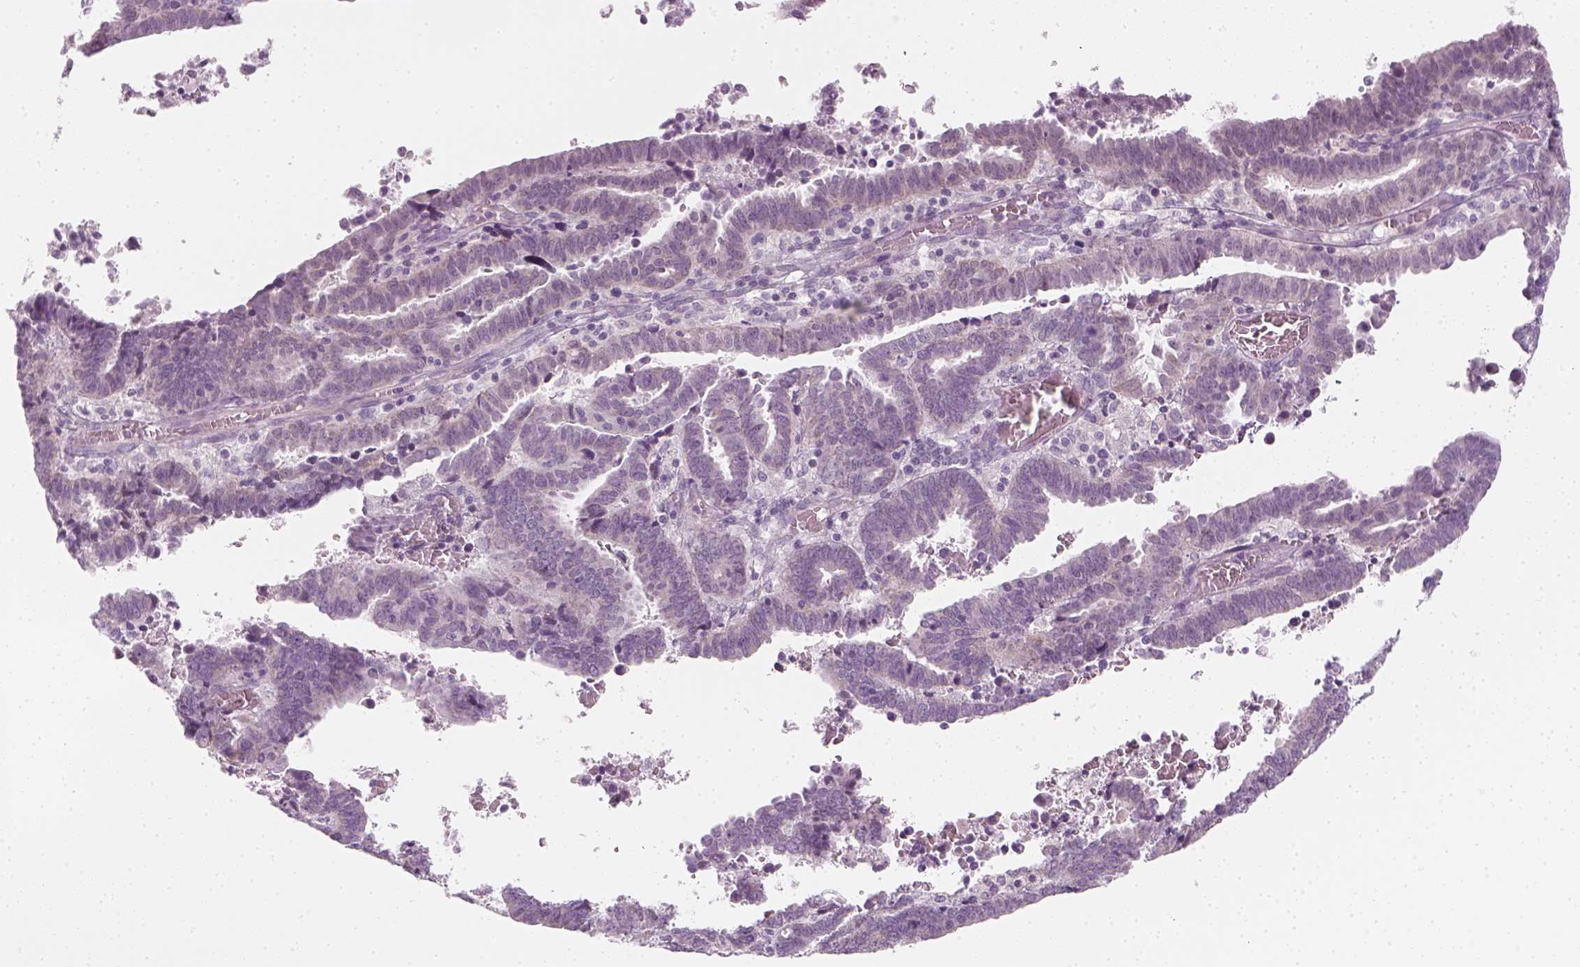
{"staining": {"intensity": "negative", "quantity": "none", "location": "none"}, "tissue": "endometrial cancer", "cell_type": "Tumor cells", "image_type": "cancer", "snomed": [{"axis": "morphology", "description": "Adenocarcinoma, NOS"}, {"axis": "topography", "description": "Uterus"}], "caption": "Endometrial cancer was stained to show a protein in brown. There is no significant expression in tumor cells.", "gene": "PRAME", "patient": {"sex": "female", "age": 83}}